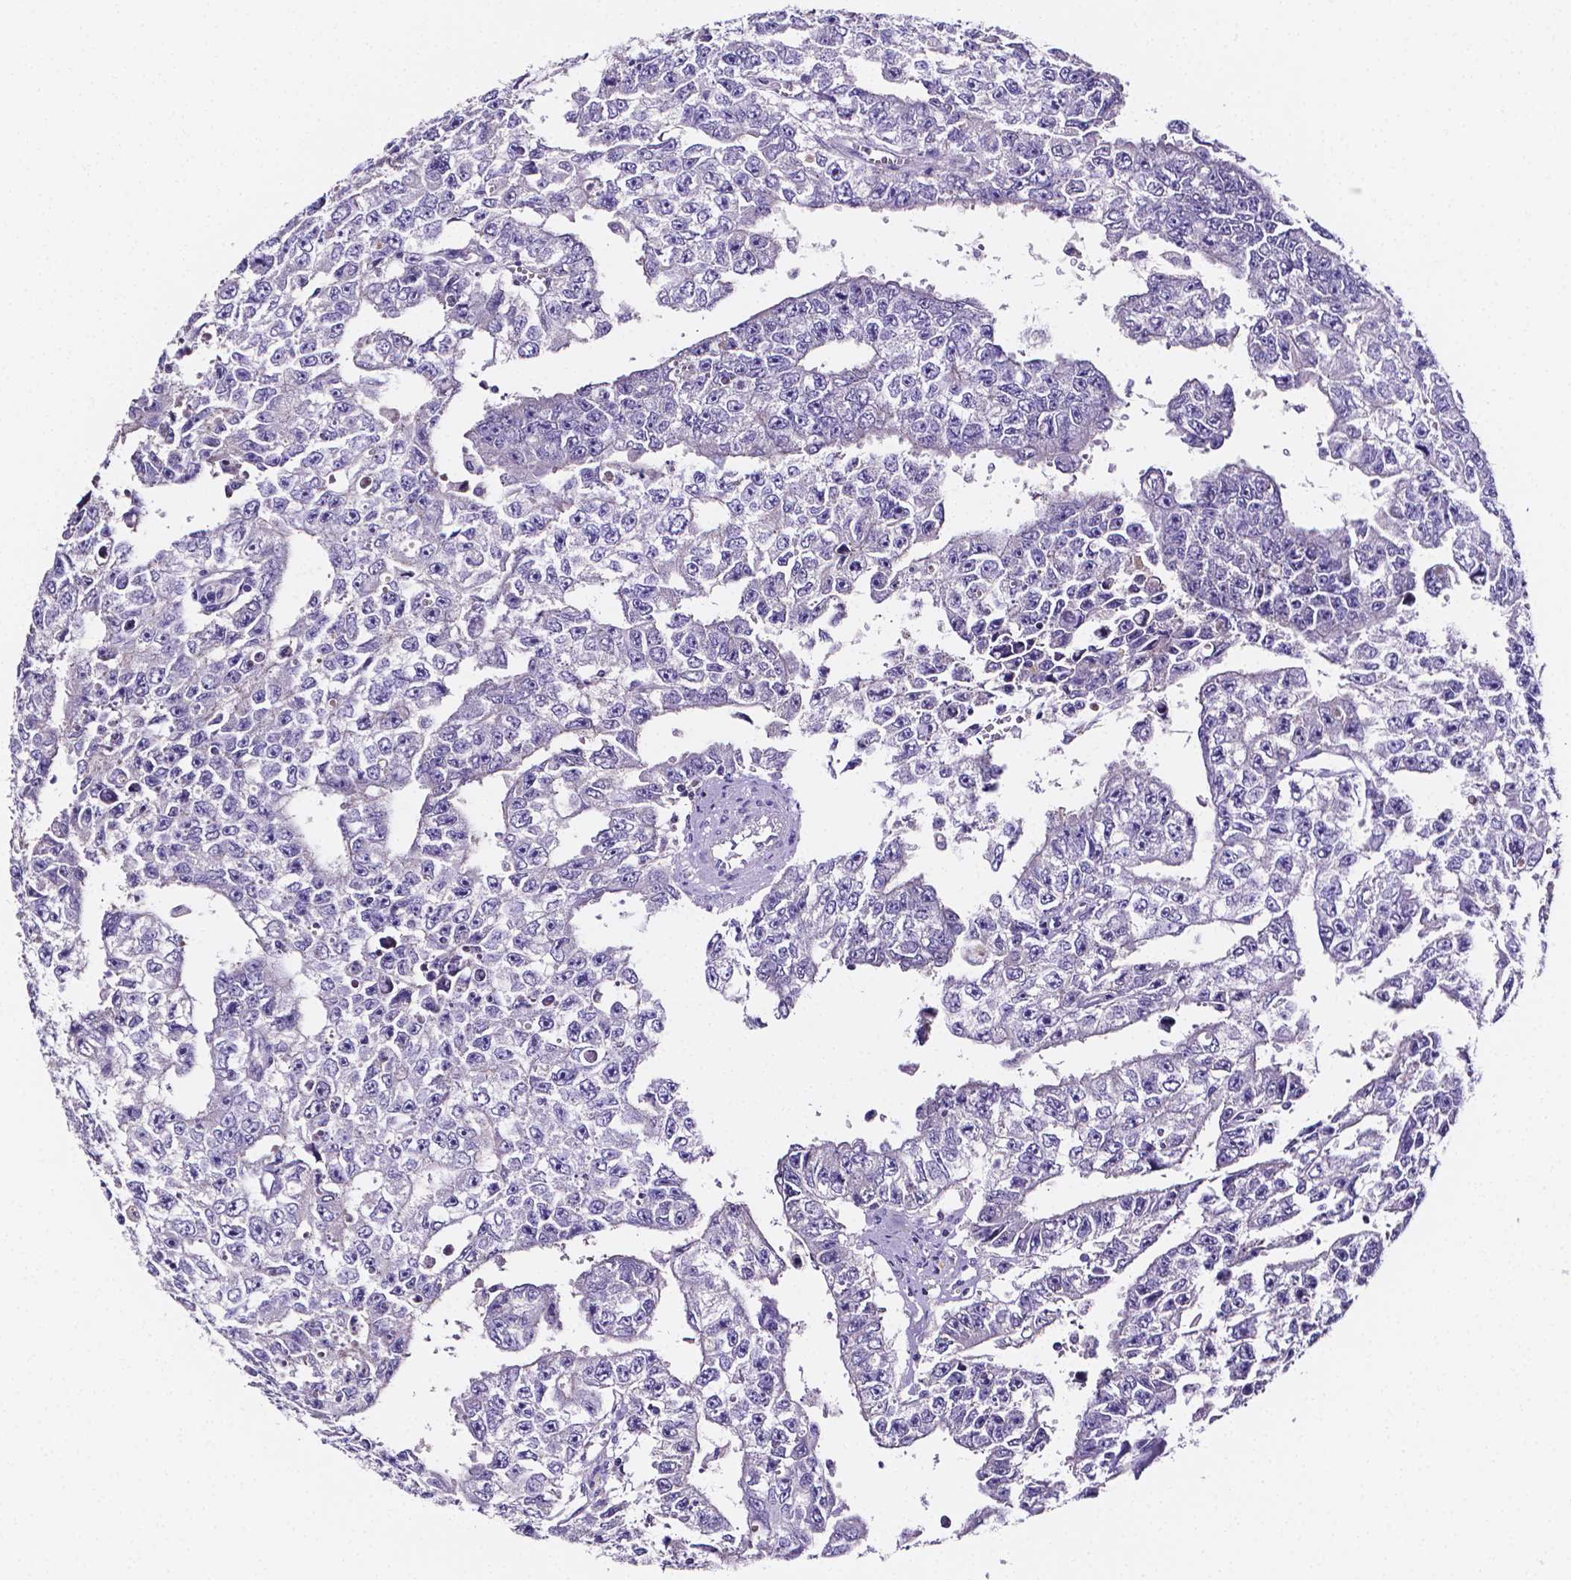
{"staining": {"intensity": "negative", "quantity": "none", "location": "none"}, "tissue": "testis cancer", "cell_type": "Tumor cells", "image_type": "cancer", "snomed": [{"axis": "morphology", "description": "Carcinoma, Embryonal, NOS"}, {"axis": "morphology", "description": "Teratoma, malignant, NOS"}, {"axis": "topography", "description": "Testis"}], "caption": "Tumor cells show no significant protein staining in embryonal carcinoma (testis).", "gene": "NRGN", "patient": {"sex": "male", "age": 24}}